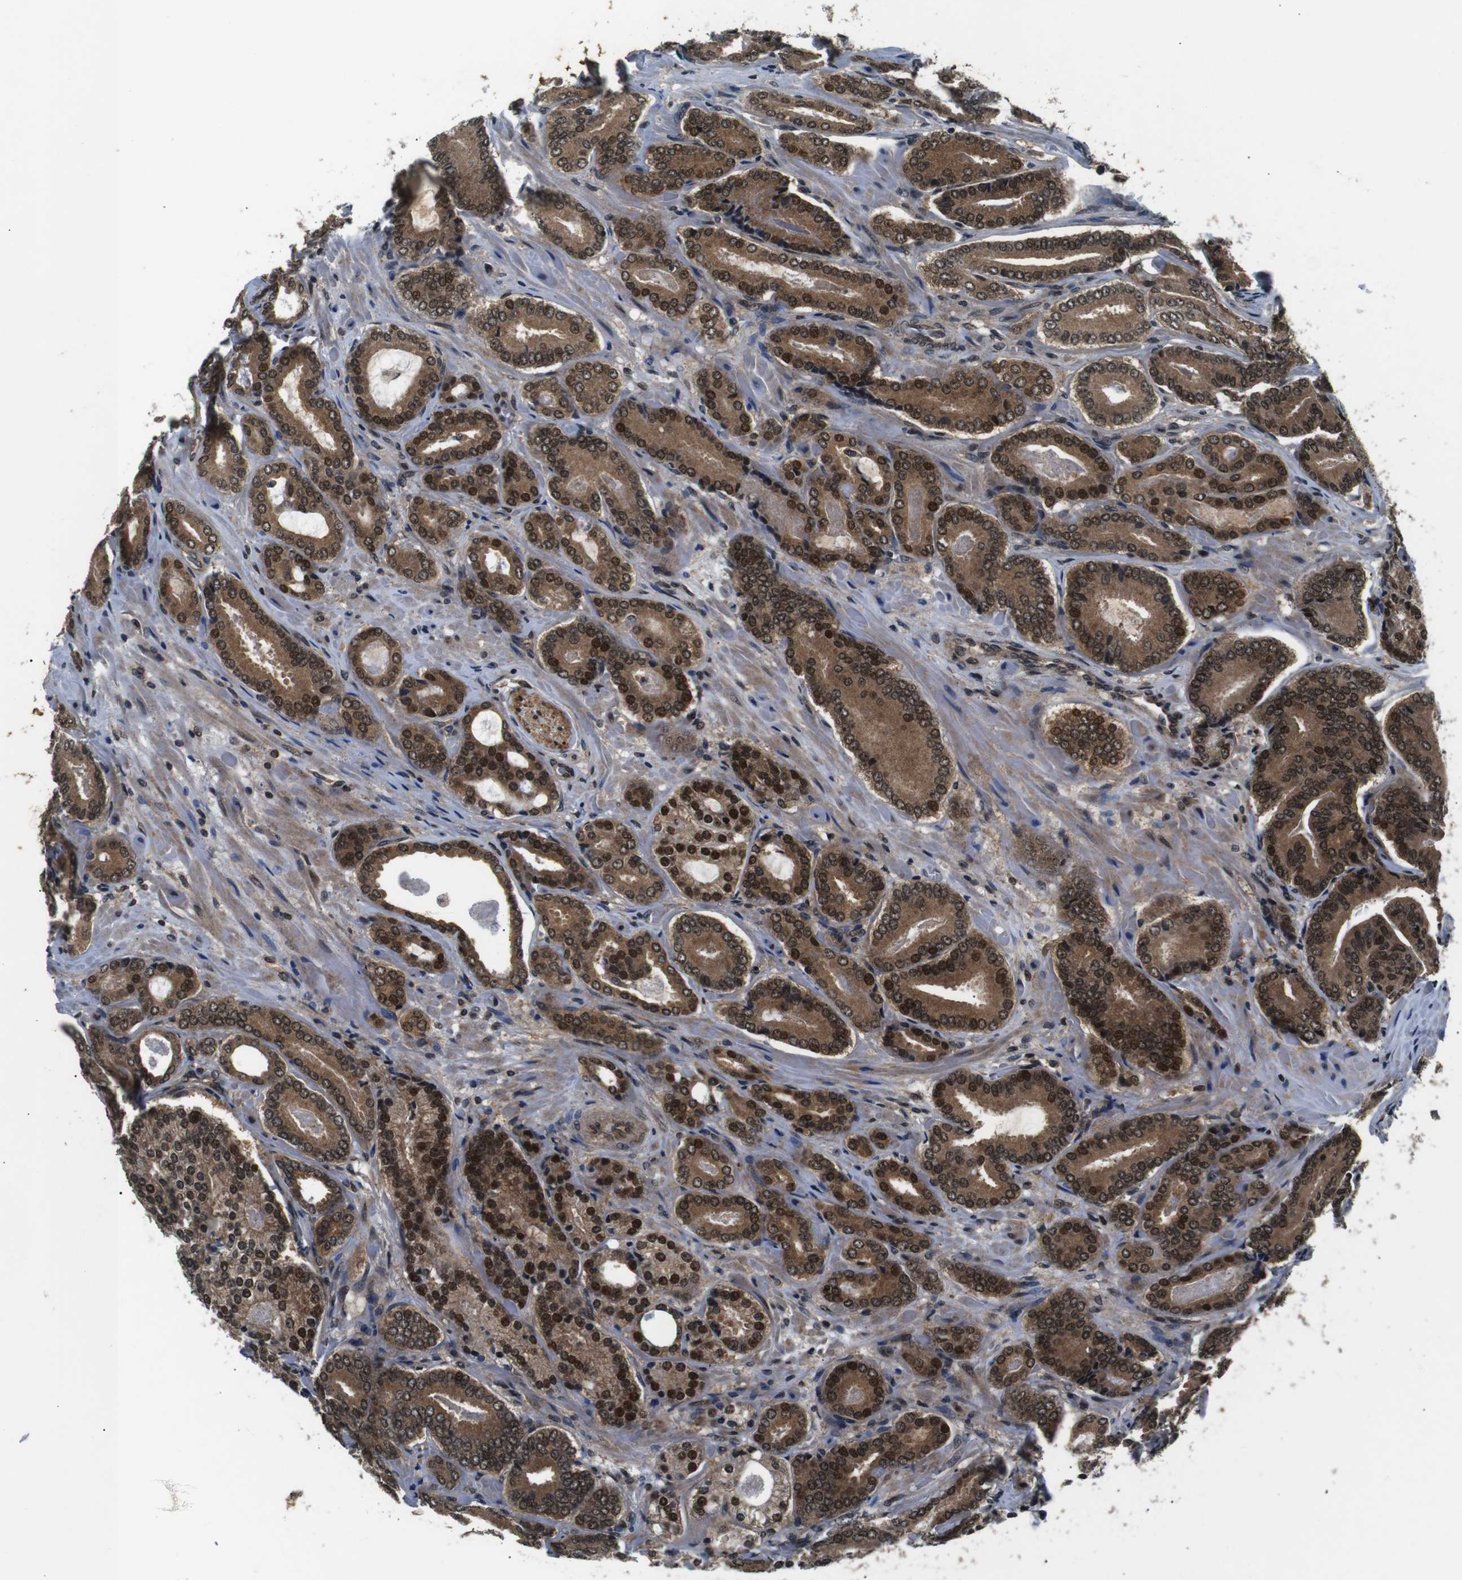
{"staining": {"intensity": "strong", "quantity": ">75%", "location": "cytoplasmic/membranous,nuclear"}, "tissue": "prostate cancer", "cell_type": "Tumor cells", "image_type": "cancer", "snomed": [{"axis": "morphology", "description": "Adenocarcinoma, High grade"}, {"axis": "topography", "description": "Prostate"}], "caption": "Prostate cancer (high-grade adenocarcinoma) stained with immunohistochemistry exhibits strong cytoplasmic/membranous and nuclear staining in about >75% of tumor cells.", "gene": "SKP1", "patient": {"sex": "male", "age": 61}}